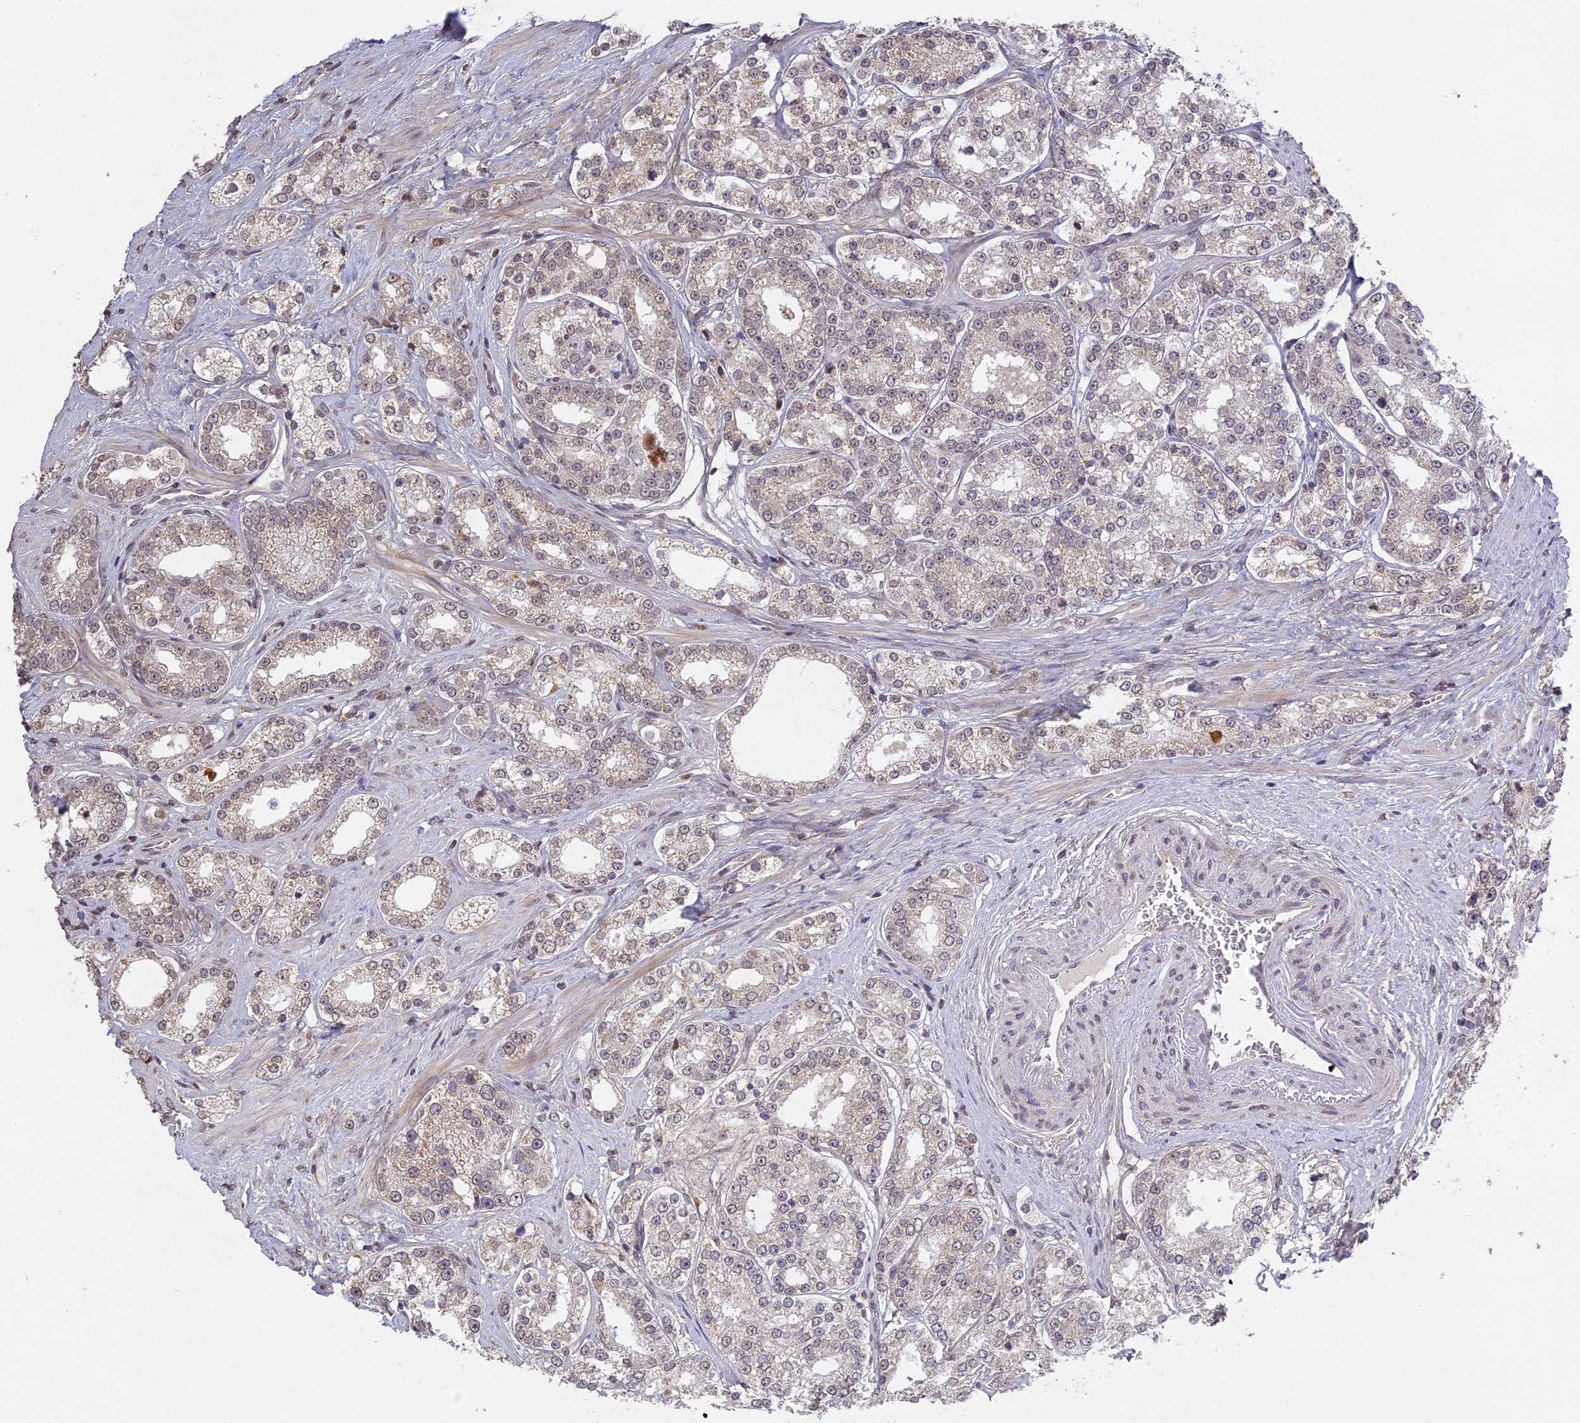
{"staining": {"intensity": "weak", "quantity": "25%-75%", "location": "cytoplasmic/membranous"}, "tissue": "prostate cancer", "cell_type": "Tumor cells", "image_type": "cancer", "snomed": [{"axis": "morphology", "description": "Normal tissue, NOS"}, {"axis": "morphology", "description": "Adenocarcinoma, High grade"}, {"axis": "topography", "description": "Prostate"}], "caption": "Prostate cancer (high-grade adenocarcinoma) stained for a protein (brown) demonstrates weak cytoplasmic/membranous positive expression in approximately 25%-75% of tumor cells.", "gene": "ERG28", "patient": {"sex": "male", "age": 83}}